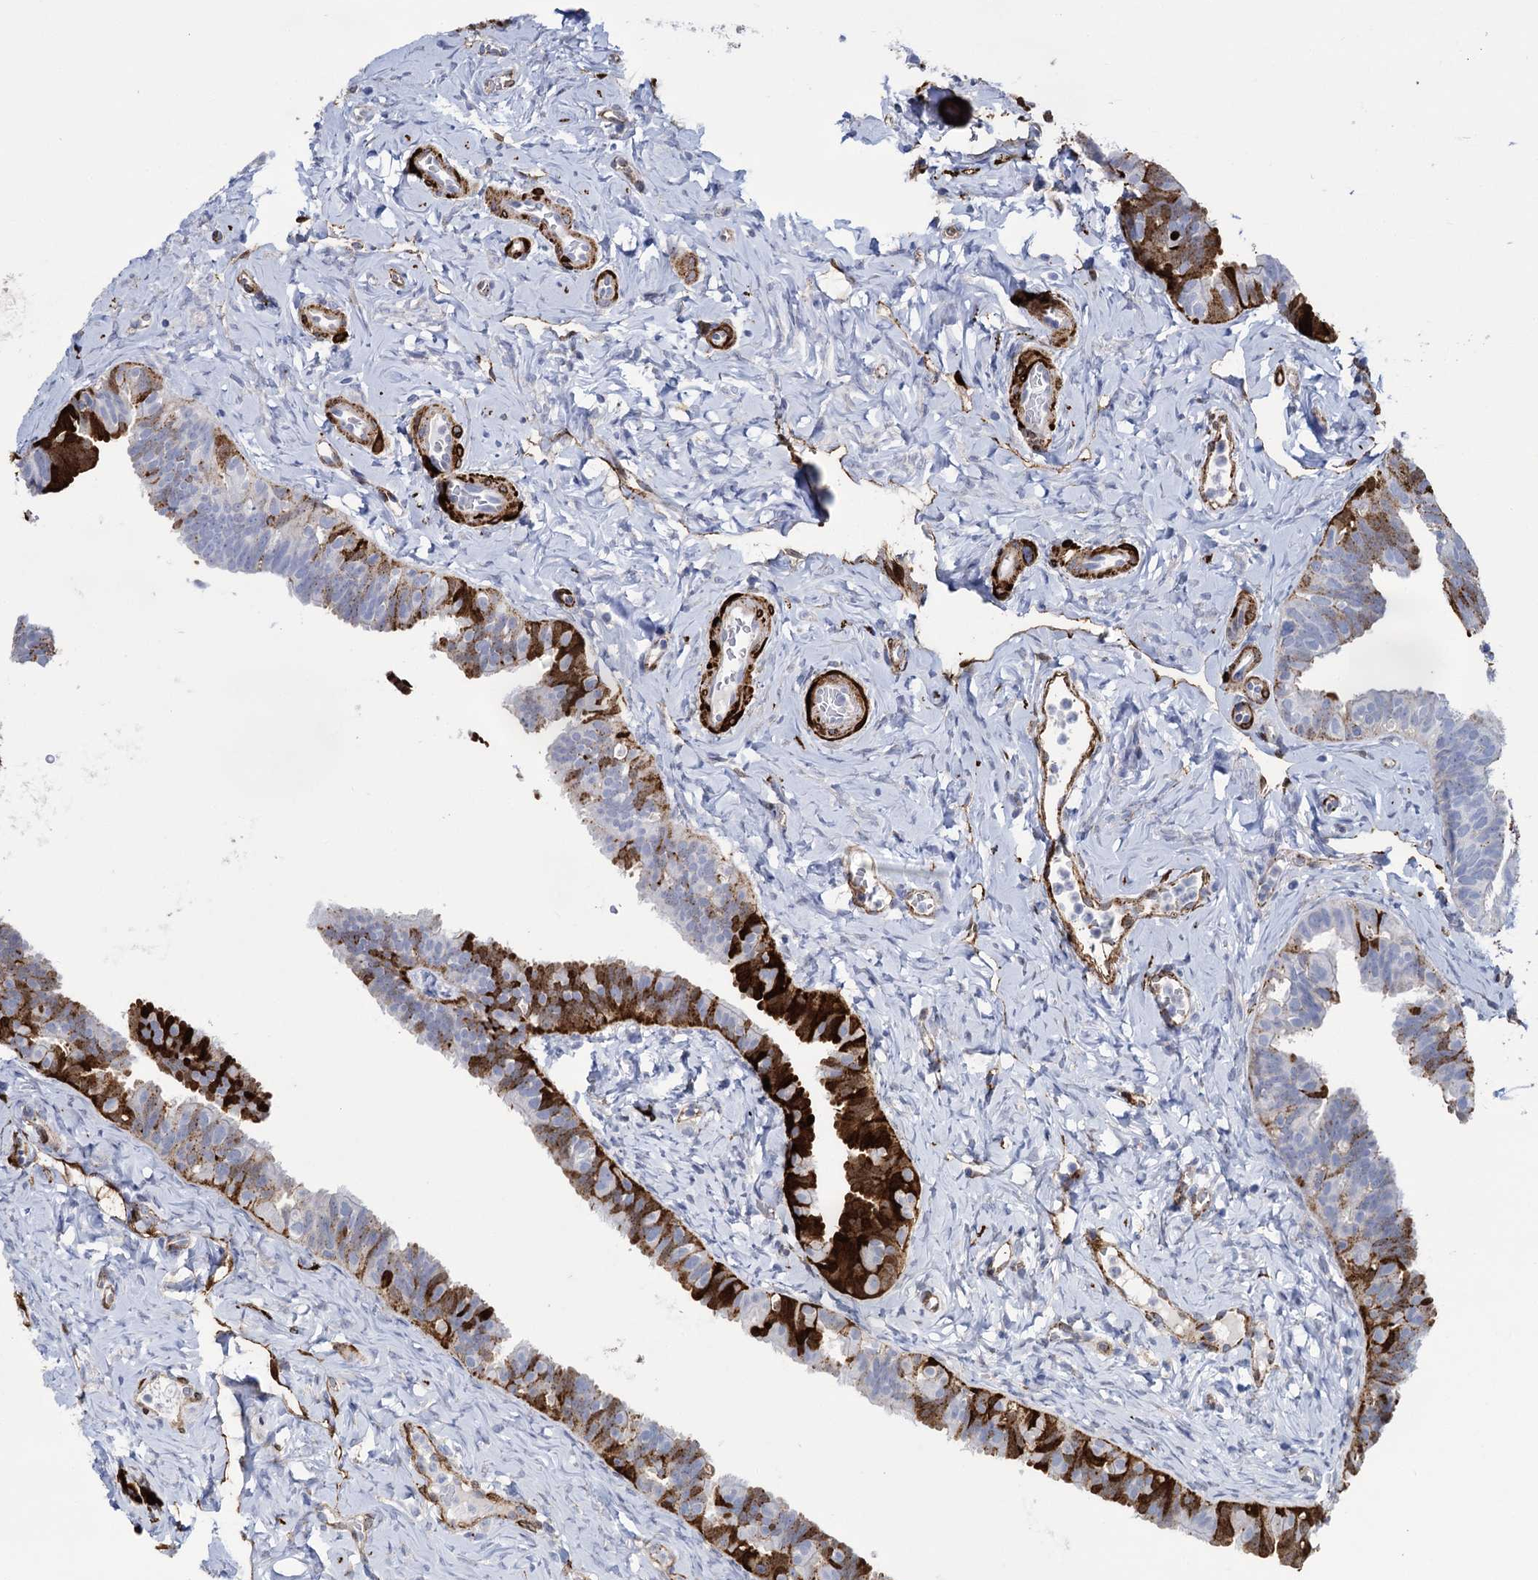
{"staining": {"intensity": "strong", "quantity": "<25%", "location": "cytoplasmic/membranous,nuclear"}, "tissue": "fallopian tube", "cell_type": "Glandular cells", "image_type": "normal", "snomed": [{"axis": "morphology", "description": "Normal tissue, NOS"}, {"axis": "topography", "description": "Fallopian tube"}], "caption": "Protein expression analysis of normal fallopian tube displays strong cytoplasmic/membranous,nuclear positivity in approximately <25% of glandular cells. (IHC, brightfield microscopy, high magnification).", "gene": "SNCG", "patient": {"sex": "female", "age": 65}}